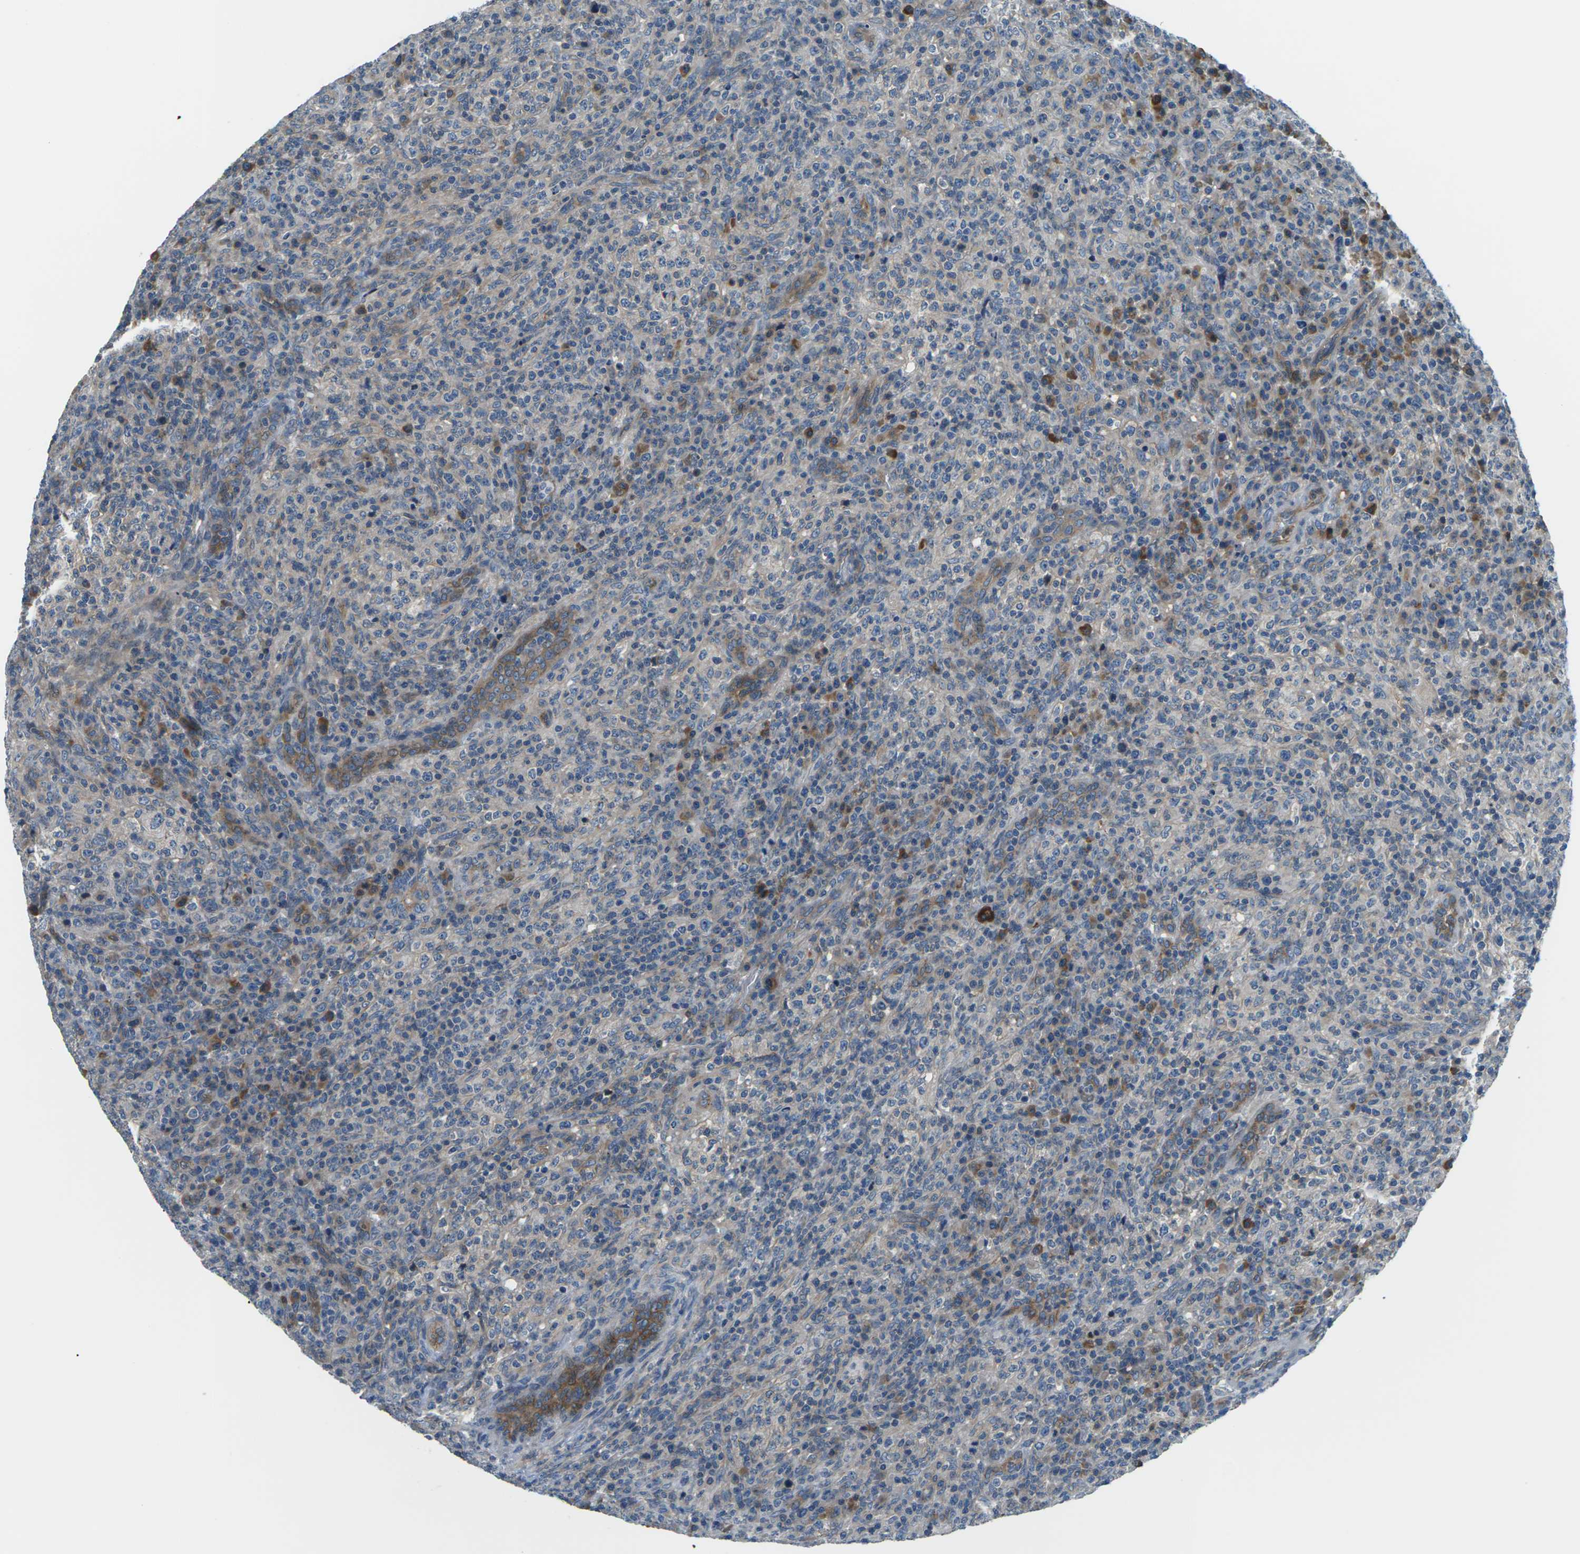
{"staining": {"intensity": "moderate", "quantity": "<25%", "location": "cytoplasmic/membranous"}, "tissue": "lymphoma", "cell_type": "Tumor cells", "image_type": "cancer", "snomed": [{"axis": "morphology", "description": "Malignant lymphoma, non-Hodgkin's type, High grade"}, {"axis": "topography", "description": "Lymph node"}], "caption": "IHC image of neoplastic tissue: human malignant lymphoma, non-Hodgkin's type (high-grade) stained using immunohistochemistry shows low levels of moderate protein expression localized specifically in the cytoplasmic/membranous of tumor cells, appearing as a cytoplasmic/membranous brown color.", "gene": "SLC13A3", "patient": {"sex": "female", "age": 76}}